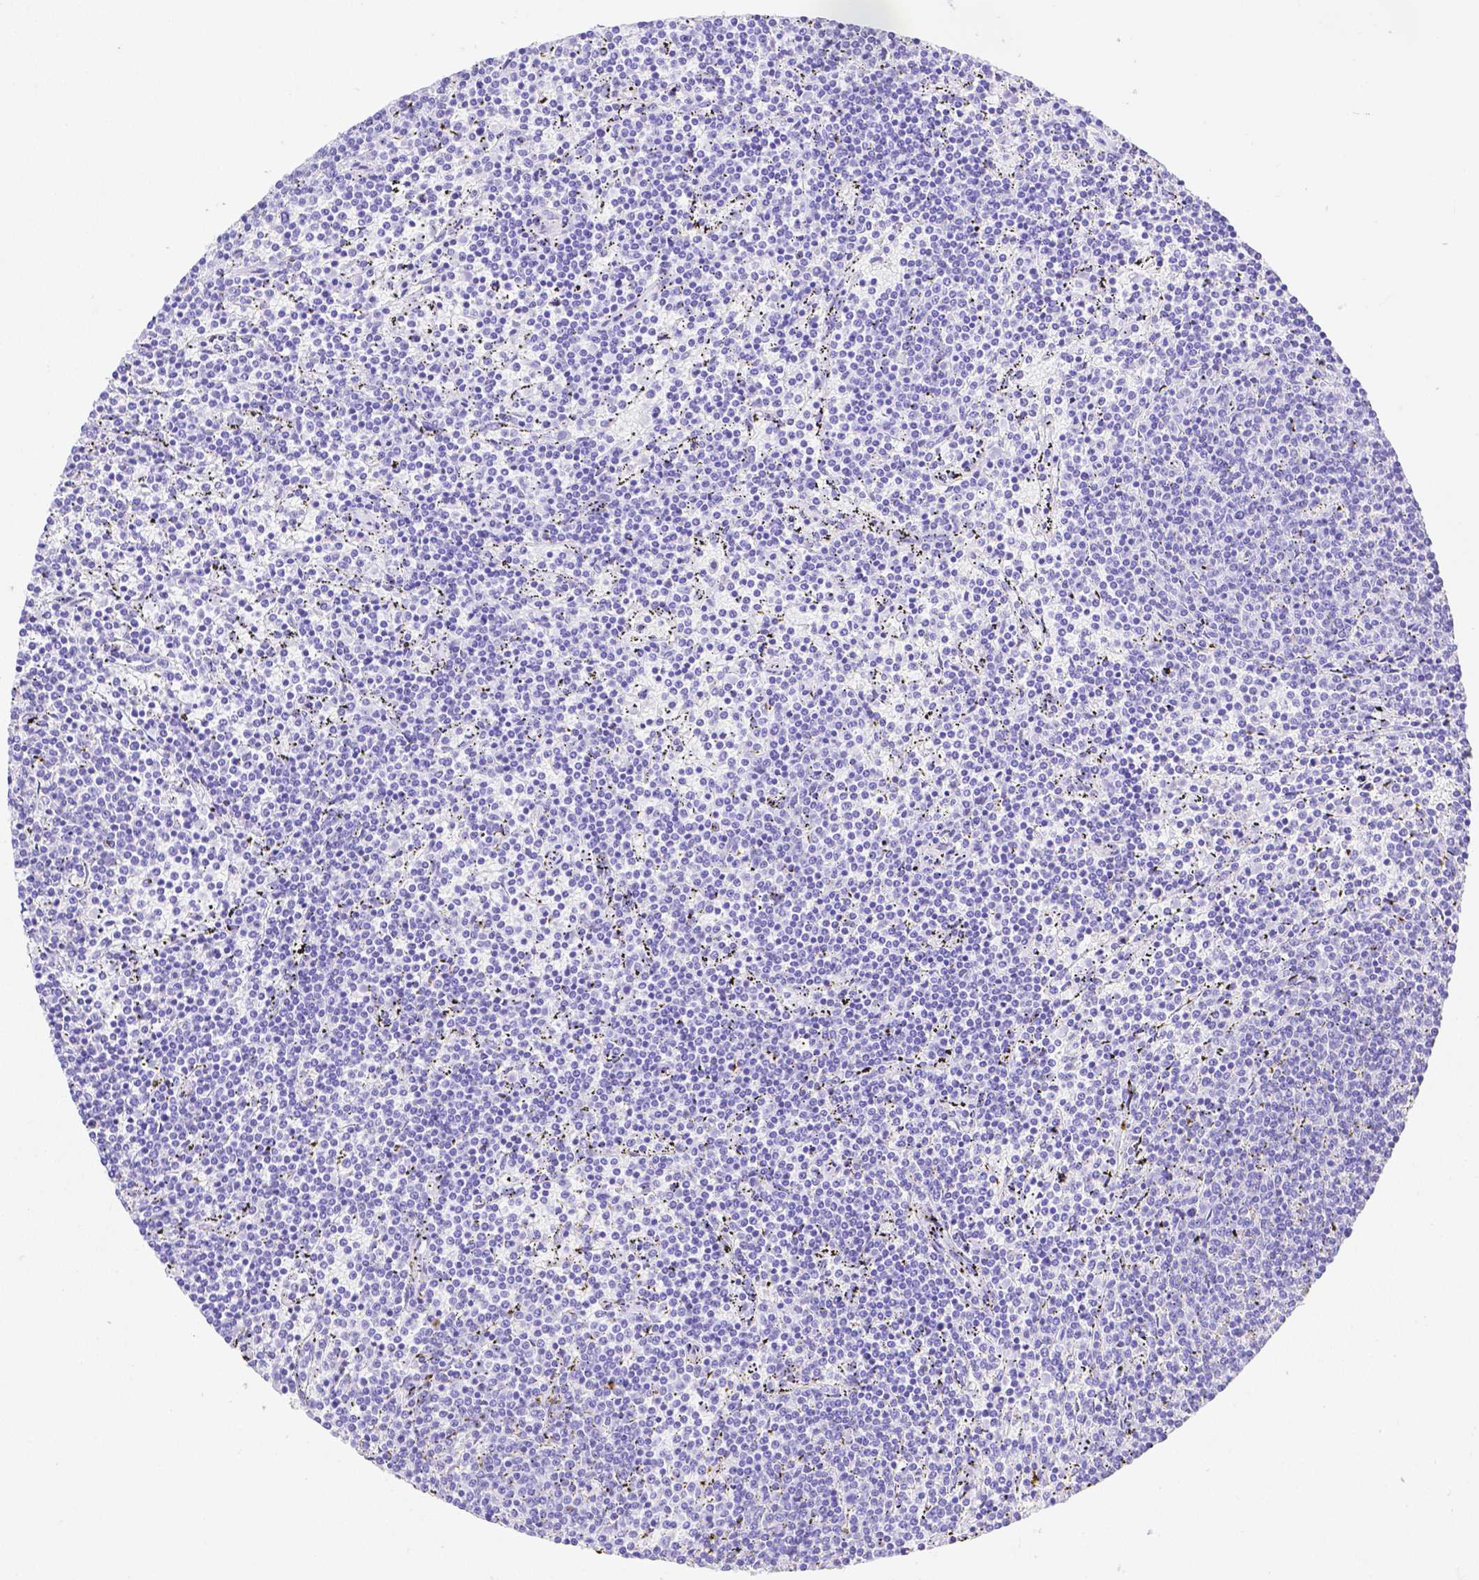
{"staining": {"intensity": "negative", "quantity": "none", "location": "none"}, "tissue": "lymphoma", "cell_type": "Tumor cells", "image_type": "cancer", "snomed": [{"axis": "morphology", "description": "Malignant lymphoma, non-Hodgkin's type, Low grade"}, {"axis": "topography", "description": "Spleen"}], "caption": "The photomicrograph exhibits no staining of tumor cells in malignant lymphoma, non-Hodgkin's type (low-grade).", "gene": "SMR3A", "patient": {"sex": "female", "age": 50}}